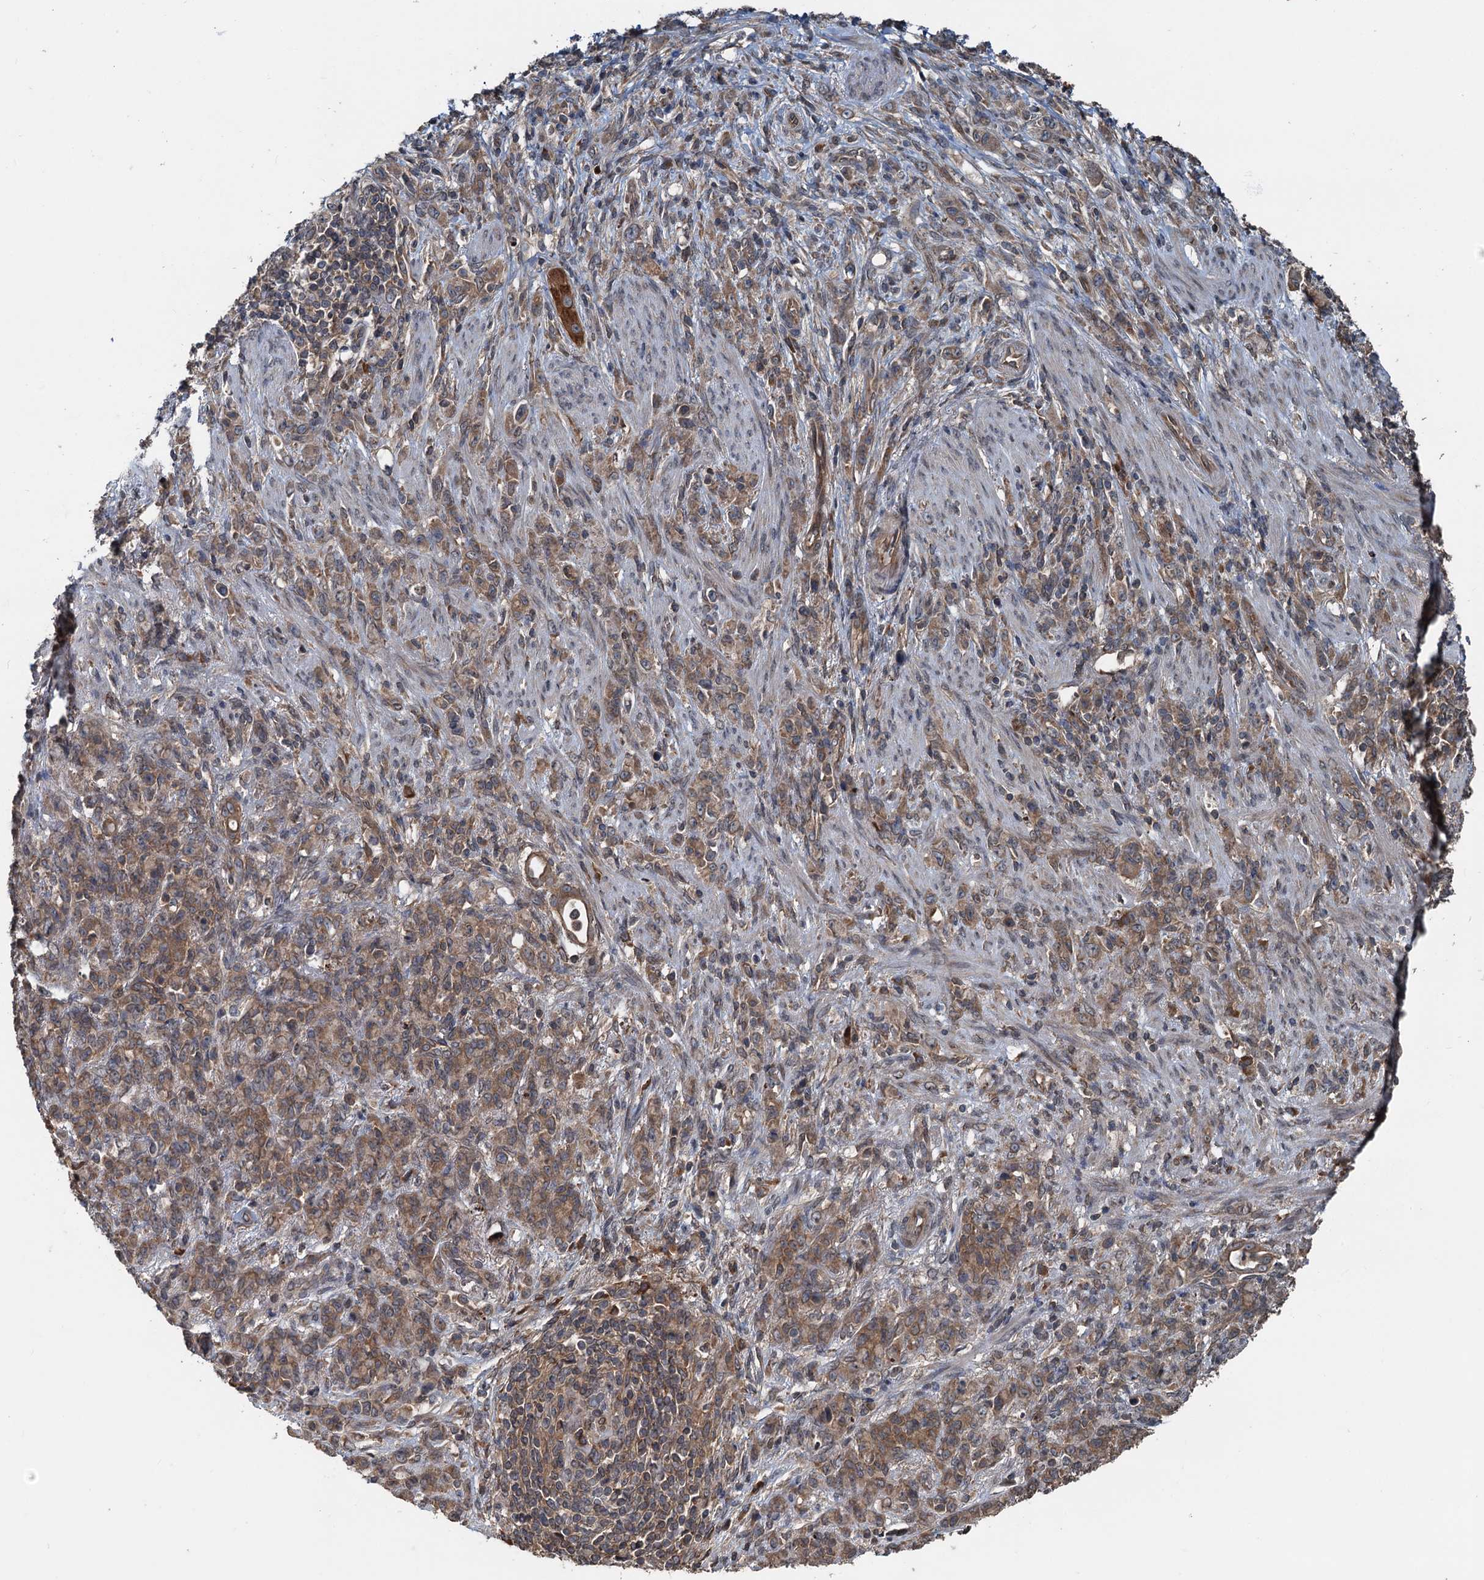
{"staining": {"intensity": "moderate", "quantity": ">75%", "location": "cytoplasmic/membranous"}, "tissue": "stomach cancer", "cell_type": "Tumor cells", "image_type": "cancer", "snomed": [{"axis": "morphology", "description": "Adenocarcinoma, NOS"}, {"axis": "topography", "description": "Stomach"}], "caption": "Adenocarcinoma (stomach) was stained to show a protein in brown. There is medium levels of moderate cytoplasmic/membranous positivity in about >75% of tumor cells. The protein of interest is stained brown, and the nuclei are stained in blue (DAB IHC with brightfield microscopy, high magnification).", "gene": "N4BP2L2", "patient": {"sex": "female", "age": 79}}